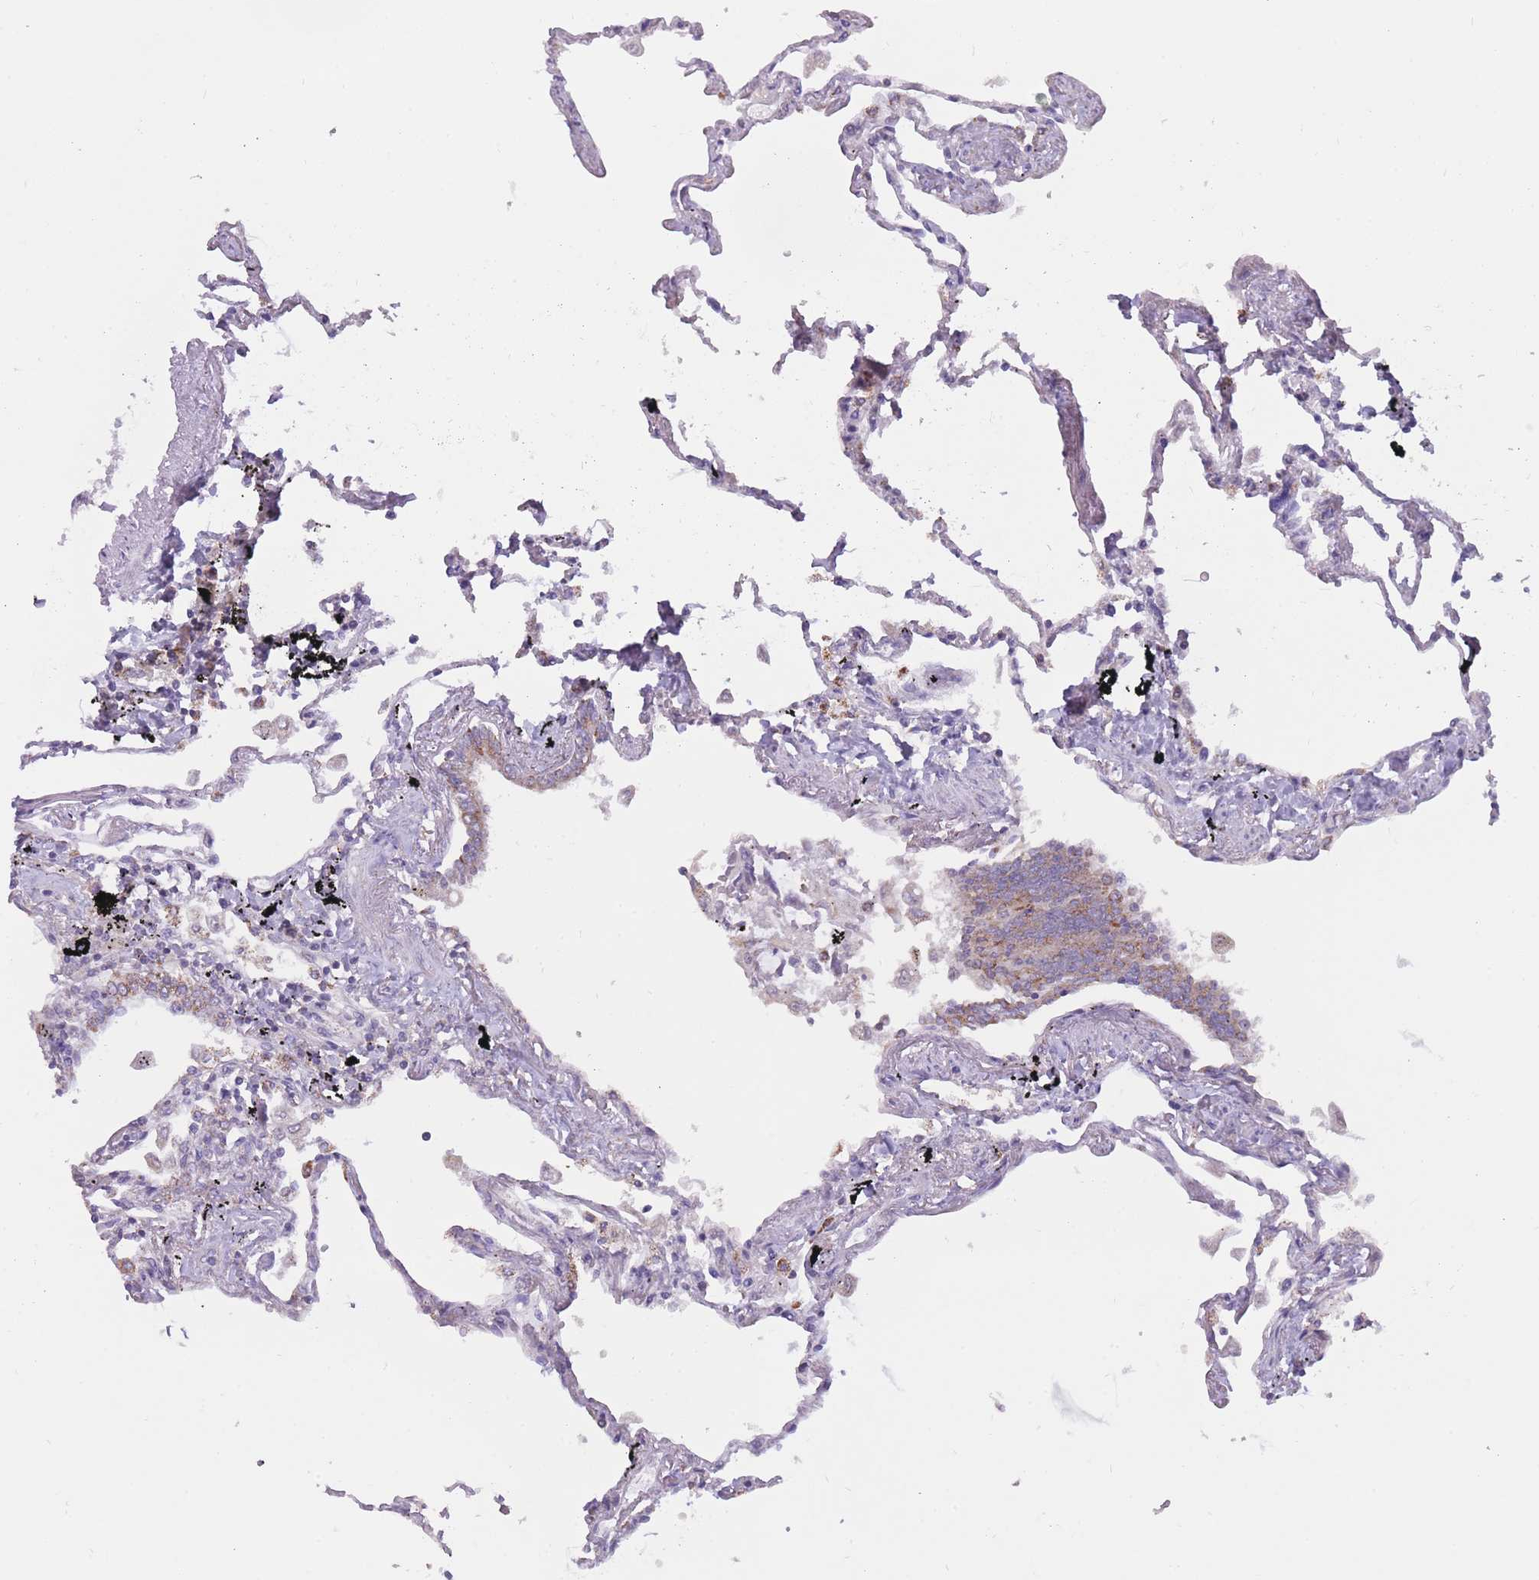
{"staining": {"intensity": "negative", "quantity": "none", "location": "none"}, "tissue": "lung", "cell_type": "Alveolar cells", "image_type": "normal", "snomed": [{"axis": "morphology", "description": "Normal tissue, NOS"}, {"axis": "topography", "description": "Lung"}], "caption": "The image exhibits no significant expression in alveolar cells of lung.", "gene": "MCIDAS", "patient": {"sex": "female", "age": 67}}